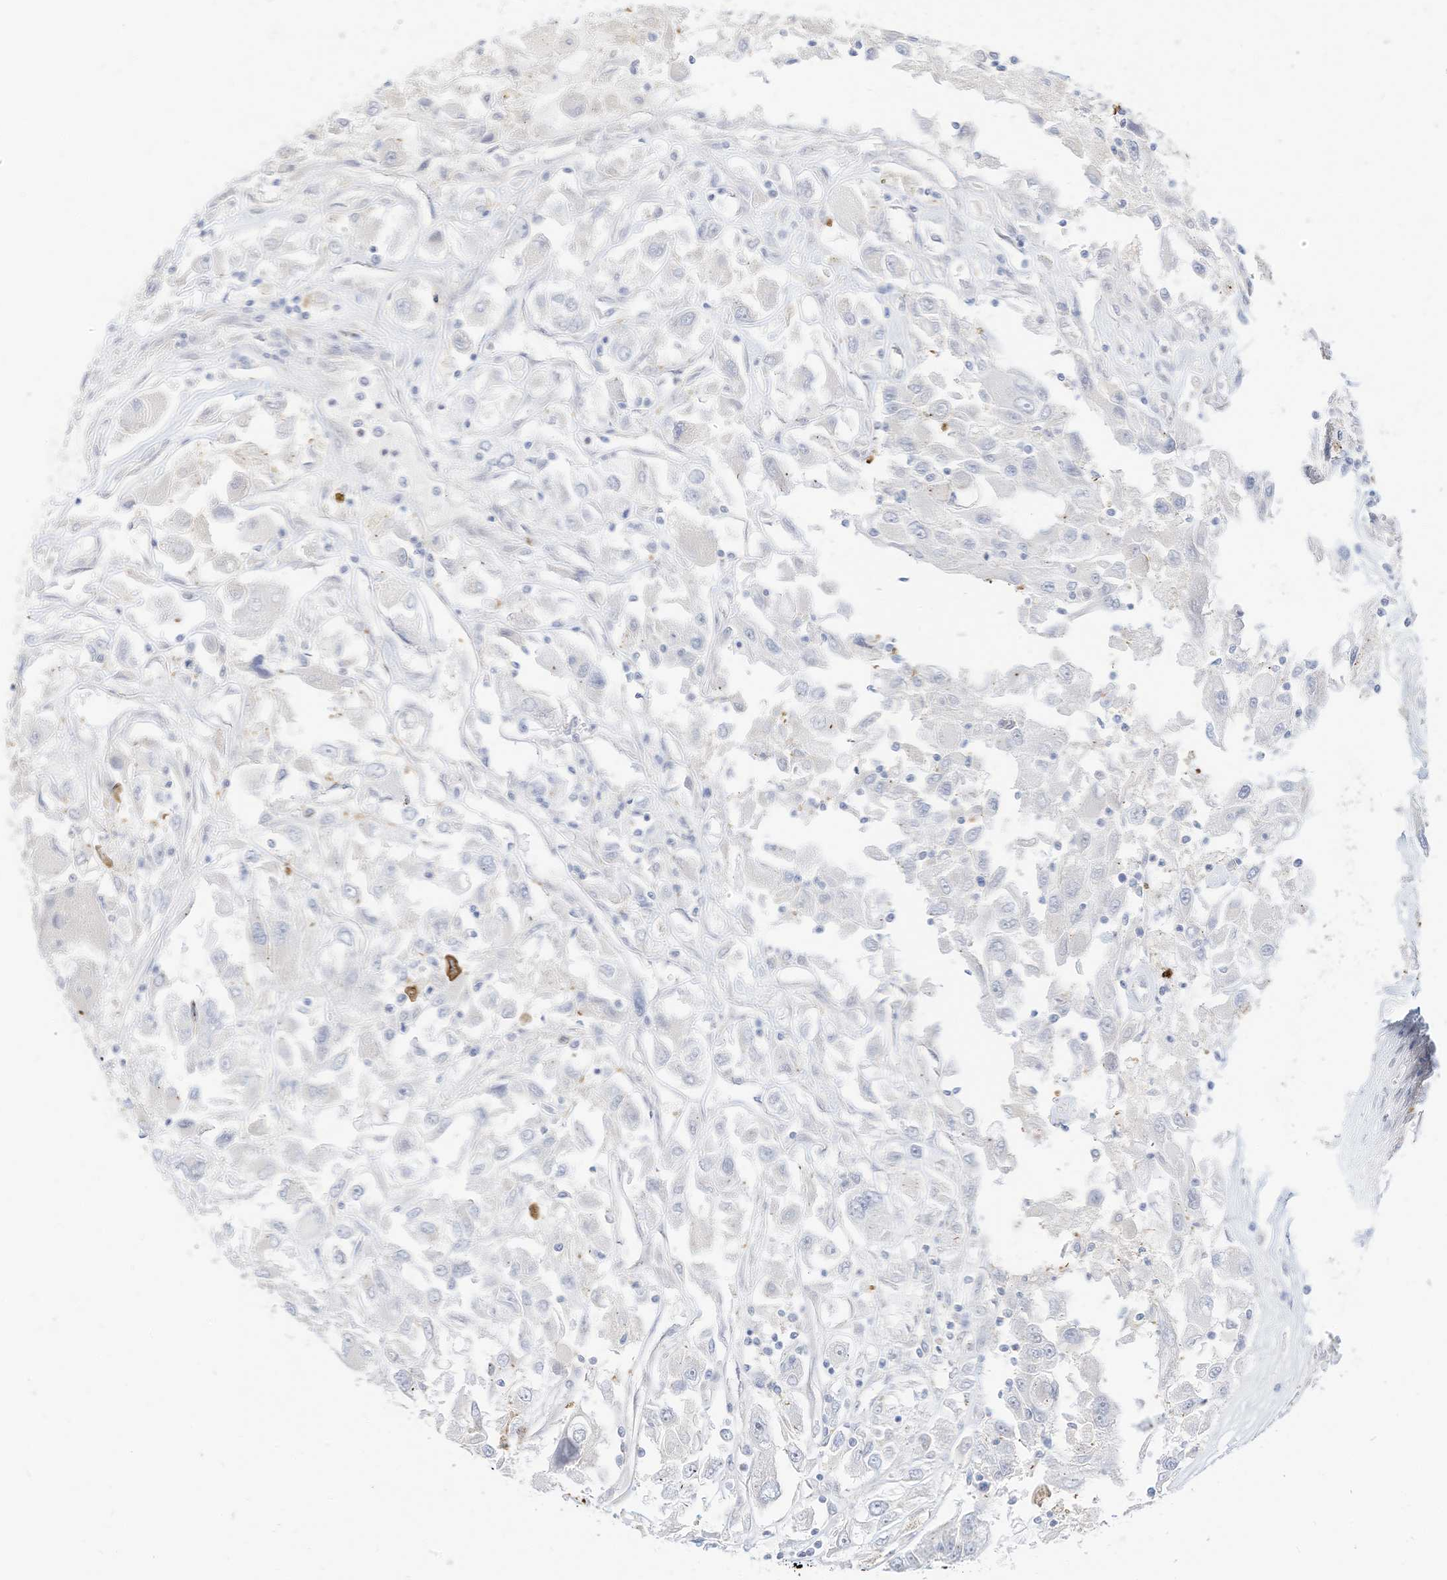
{"staining": {"intensity": "negative", "quantity": "none", "location": "none"}, "tissue": "renal cancer", "cell_type": "Tumor cells", "image_type": "cancer", "snomed": [{"axis": "morphology", "description": "Adenocarcinoma, NOS"}, {"axis": "topography", "description": "Kidney"}], "caption": "IHC of renal adenocarcinoma reveals no staining in tumor cells.", "gene": "ATP13A1", "patient": {"sex": "female", "age": 52}}